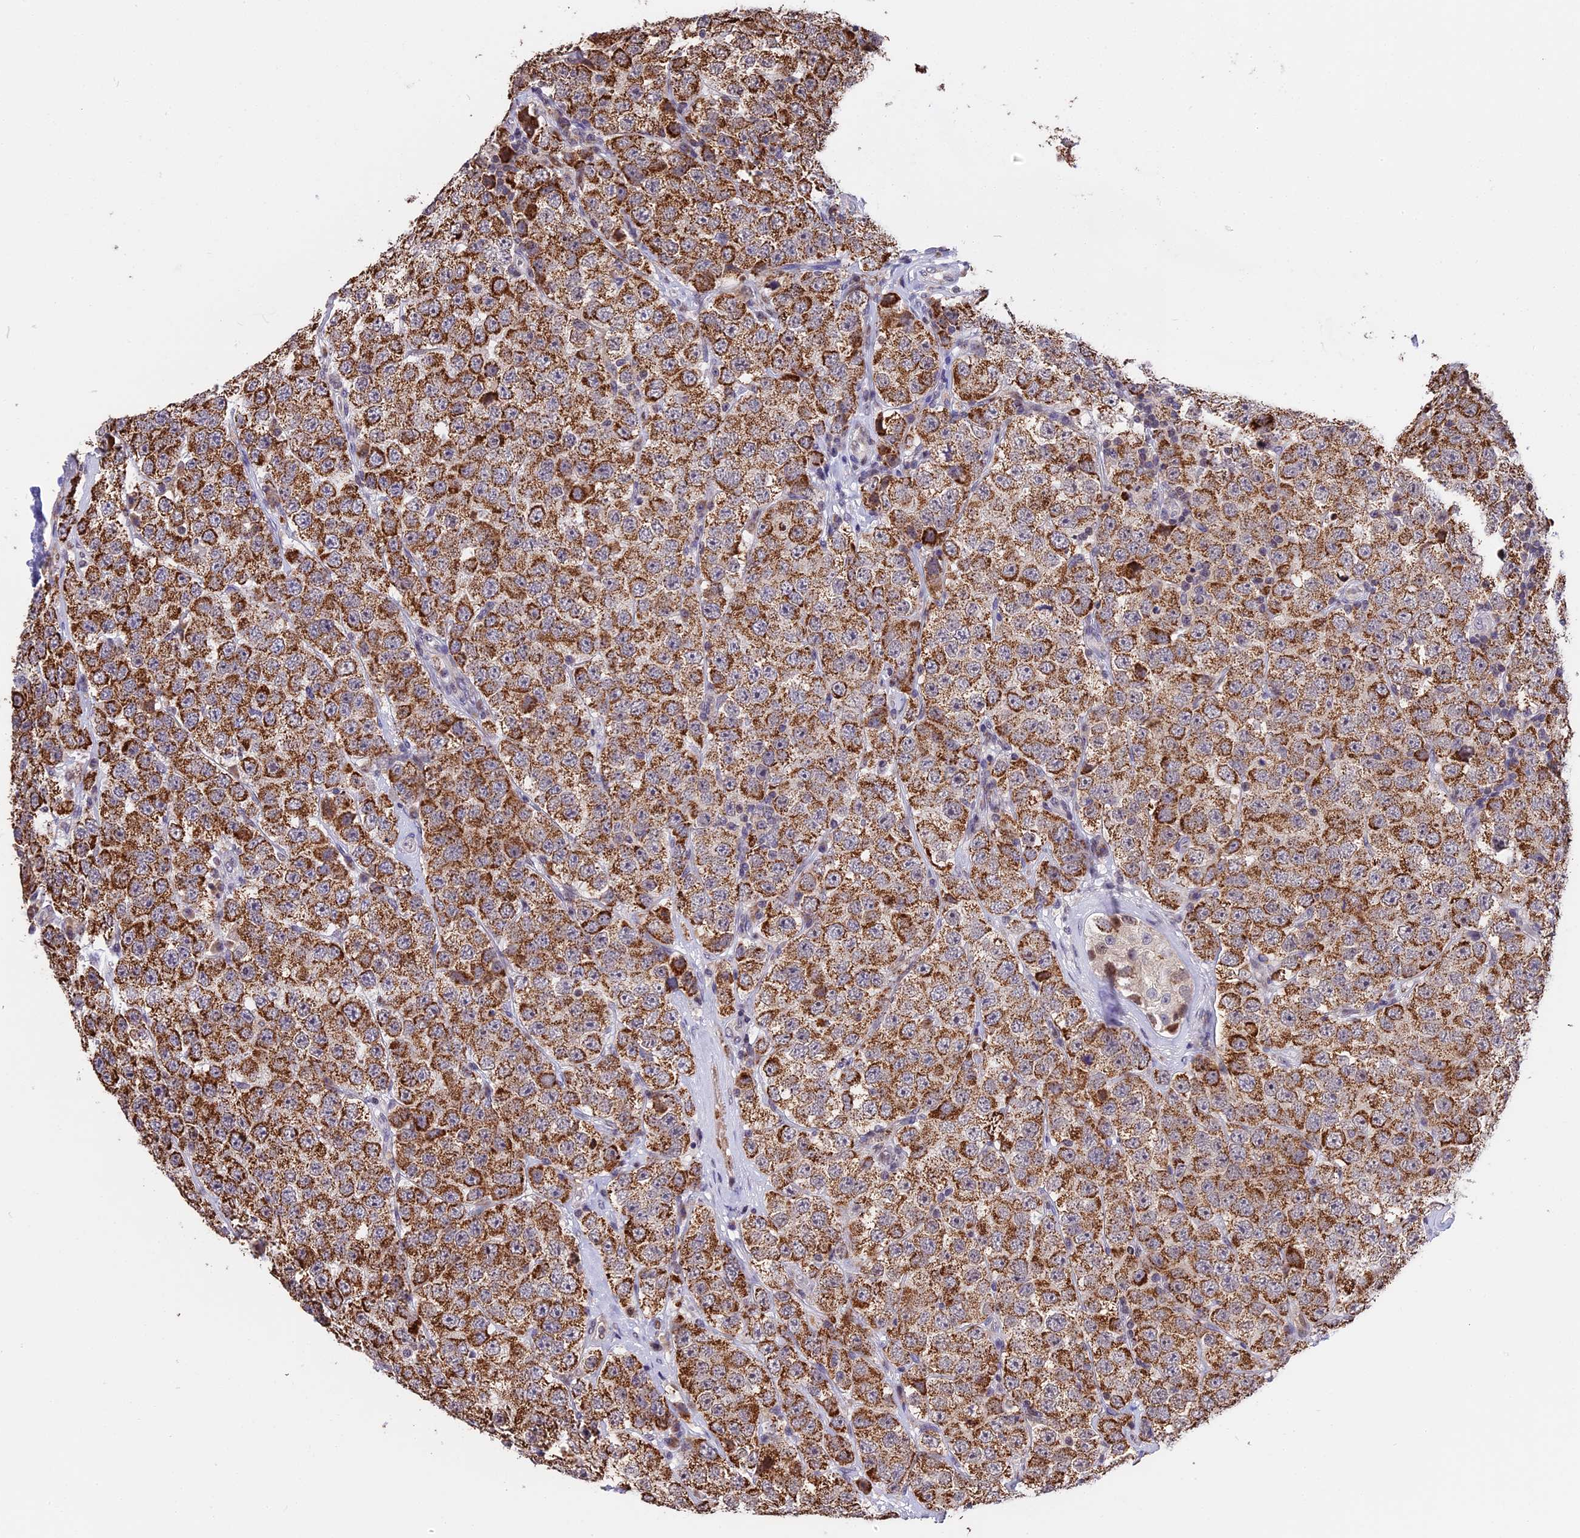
{"staining": {"intensity": "strong", "quantity": ">75%", "location": "cytoplasmic/membranous"}, "tissue": "testis cancer", "cell_type": "Tumor cells", "image_type": "cancer", "snomed": [{"axis": "morphology", "description": "Seminoma, NOS"}, {"axis": "topography", "description": "Testis"}], "caption": "A high amount of strong cytoplasmic/membranous positivity is seen in about >75% of tumor cells in testis cancer tissue.", "gene": "RERGL", "patient": {"sex": "male", "age": 28}}